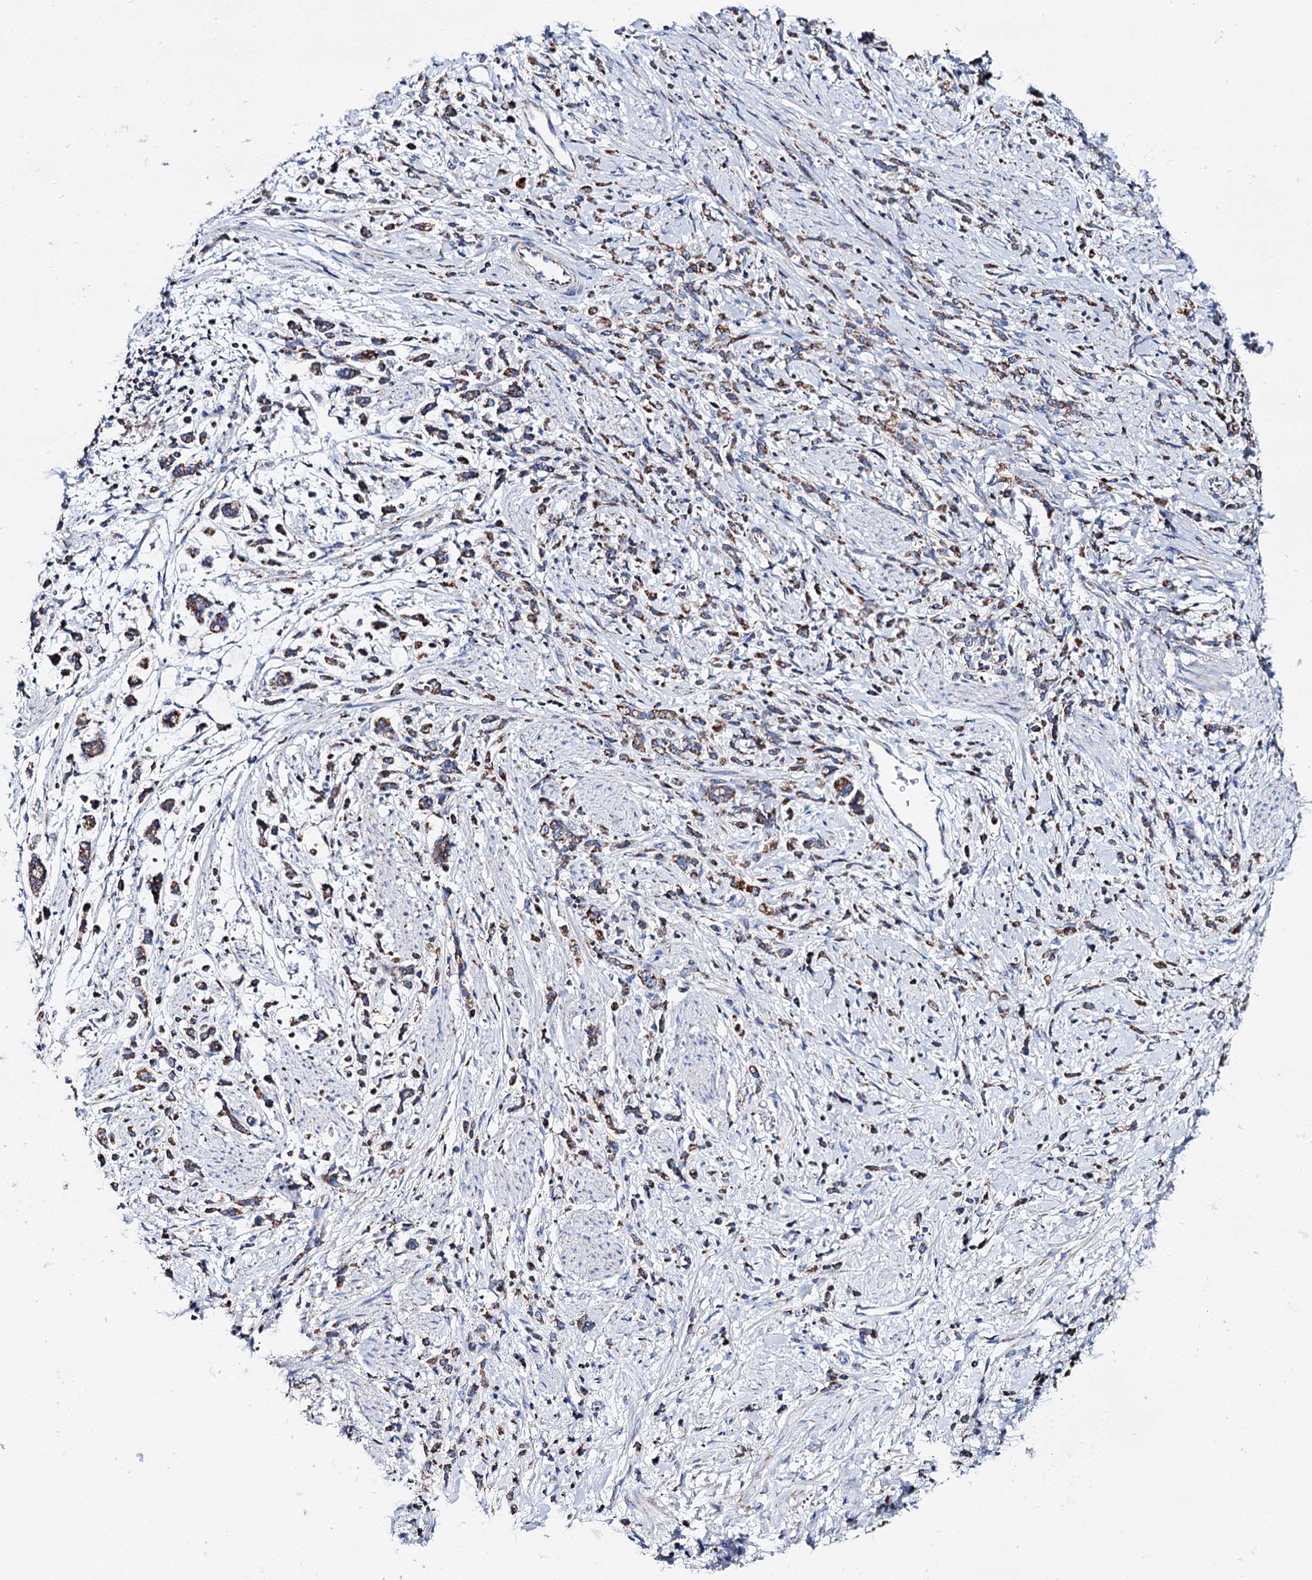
{"staining": {"intensity": "moderate", "quantity": ">75%", "location": "cytoplasmic/membranous"}, "tissue": "stomach cancer", "cell_type": "Tumor cells", "image_type": "cancer", "snomed": [{"axis": "morphology", "description": "Adenocarcinoma, NOS"}, {"axis": "topography", "description": "Stomach"}], "caption": "This image shows immunohistochemistry (IHC) staining of adenocarcinoma (stomach), with medium moderate cytoplasmic/membranous staining in about >75% of tumor cells.", "gene": "UBASH3B", "patient": {"sex": "female", "age": 60}}